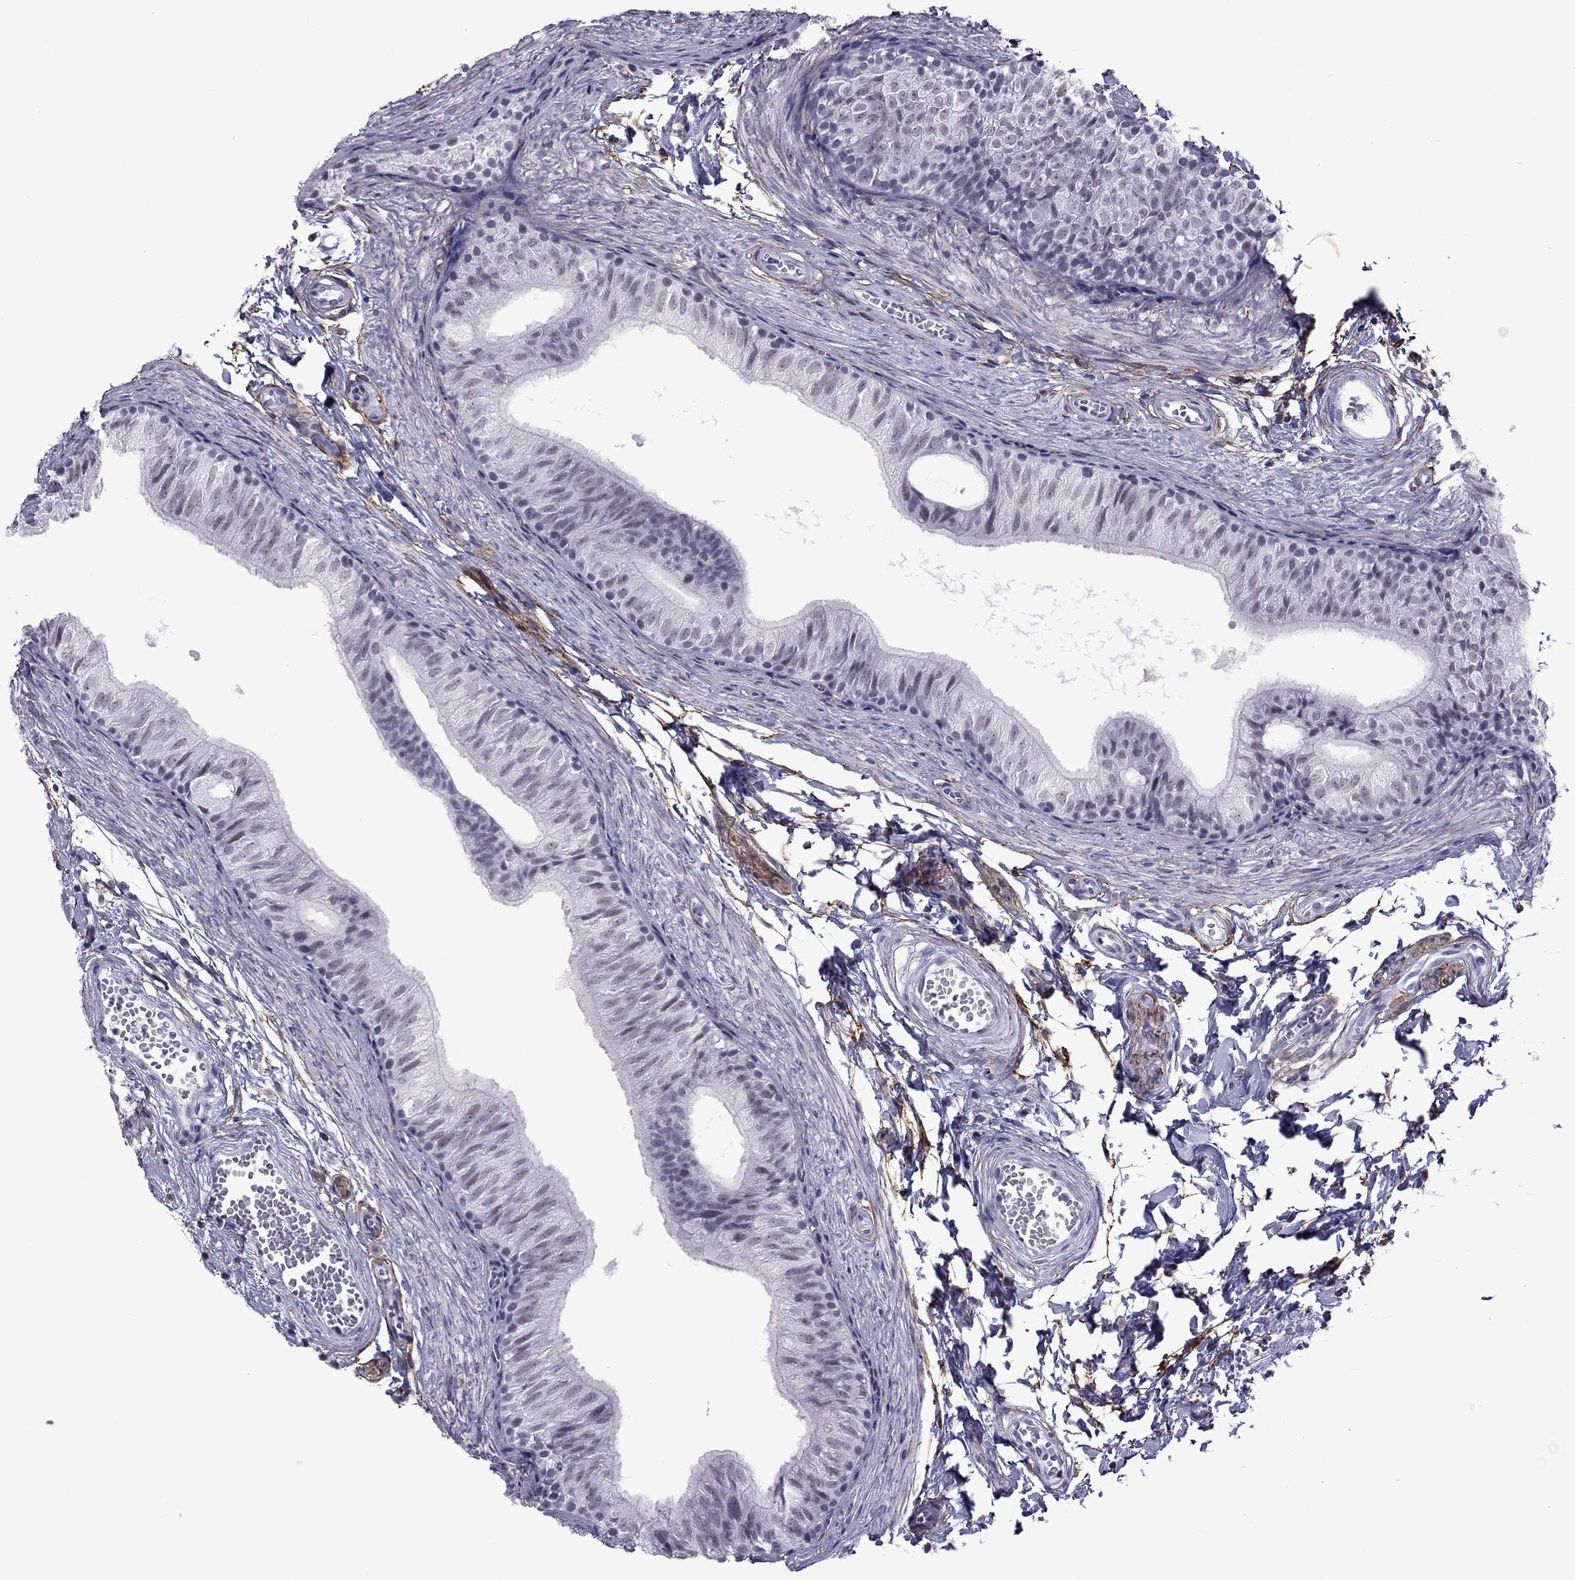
{"staining": {"intensity": "negative", "quantity": "none", "location": "none"}, "tissue": "epididymis", "cell_type": "Glandular cells", "image_type": "normal", "snomed": [{"axis": "morphology", "description": "Normal tissue, NOS"}, {"axis": "topography", "description": "Epididymis"}], "caption": "Image shows no significant protein expression in glandular cells of unremarkable epididymis. (Stains: DAB immunohistochemistry (IHC) with hematoxylin counter stain, Microscopy: brightfield microscopy at high magnification).", "gene": "ZNF646", "patient": {"sex": "male", "age": 22}}